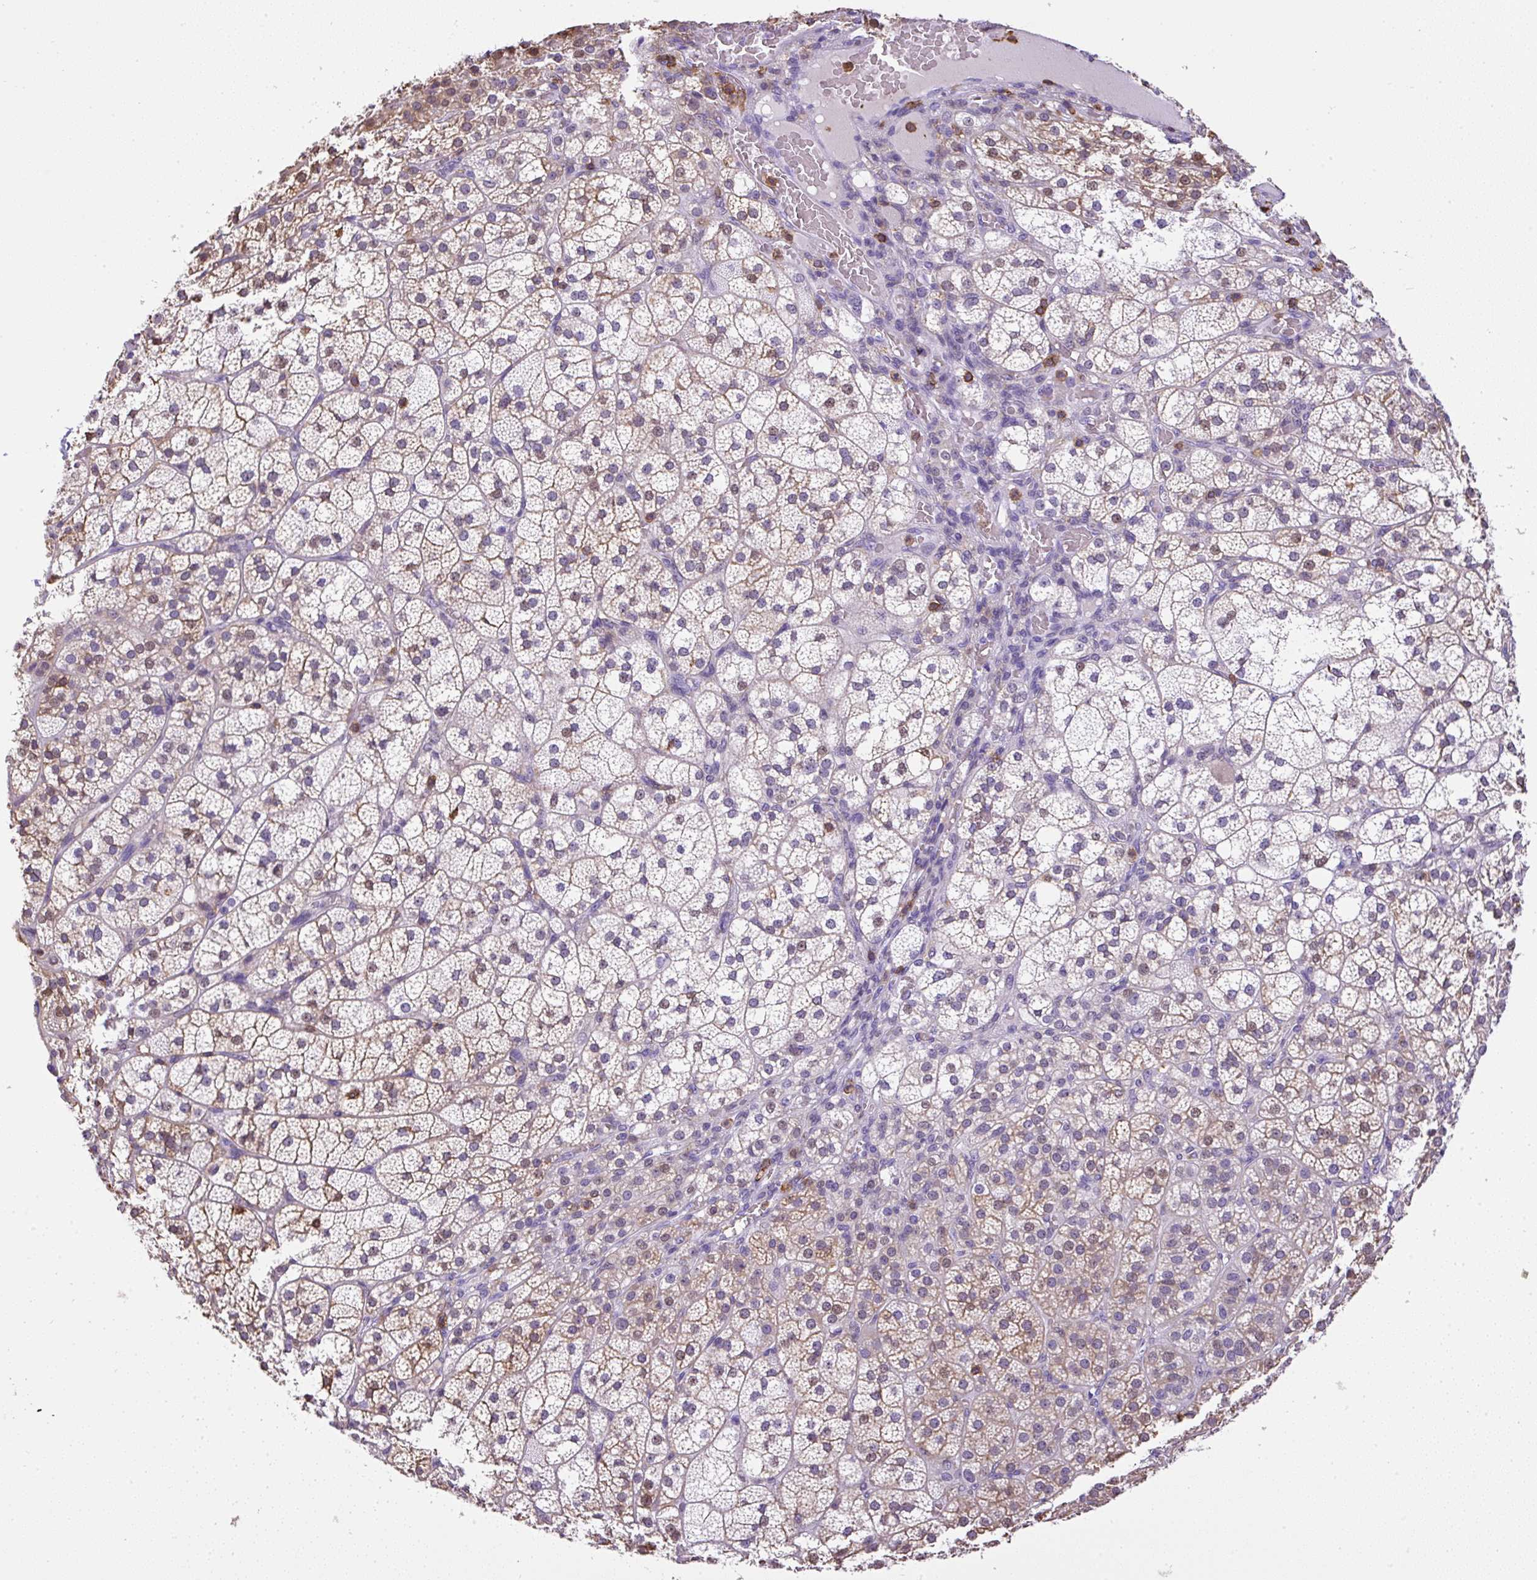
{"staining": {"intensity": "moderate", "quantity": "25%-75%", "location": "cytoplasmic/membranous,nuclear"}, "tissue": "adrenal gland", "cell_type": "Glandular cells", "image_type": "normal", "snomed": [{"axis": "morphology", "description": "Normal tissue, NOS"}, {"axis": "topography", "description": "Adrenal gland"}], "caption": "Benign adrenal gland exhibits moderate cytoplasmic/membranous,nuclear staining in approximately 25%-75% of glandular cells, visualized by immunohistochemistry.", "gene": "FAM228B", "patient": {"sex": "female", "age": 60}}